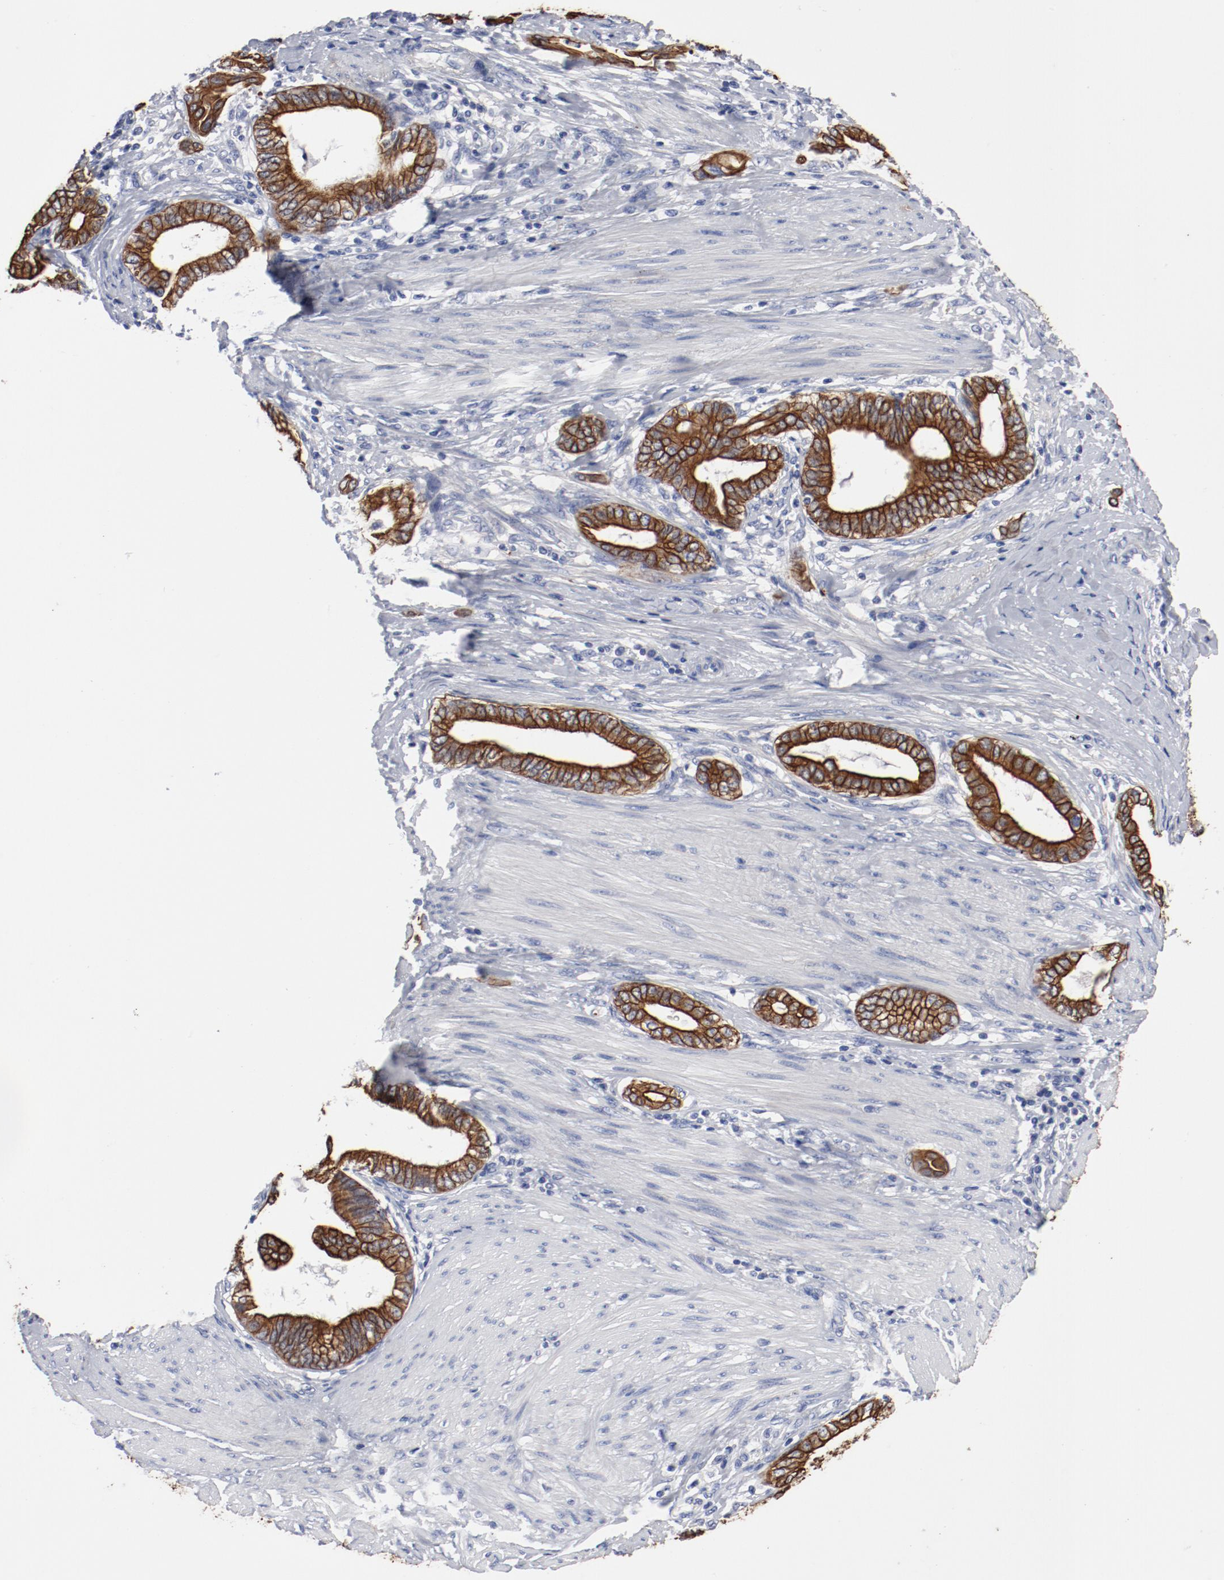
{"staining": {"intensity": "strong", "quantity": ">75%", "location": "cytoplasmic/membranous"}, "tissue": "pancreatic cancer", "cell_type": "Tumor cells", "image_type": "cancer", "snomed": [{"axis": "morphology", "description": "Adenocarcinoma, NOS"}, {"axis": "topography", "description": "Pancreas"}], "caption": "Adenocarcinoma (pancreatic) was stained to show a protein in brown. There is high levels of strong cytoplasmic/membranous positivity in about >75% of tumor cells. (IHC, brightfield microscopy, high magnification).", "gene": "TSPAN6", "patient": {"sex": "female", "age": 64}}